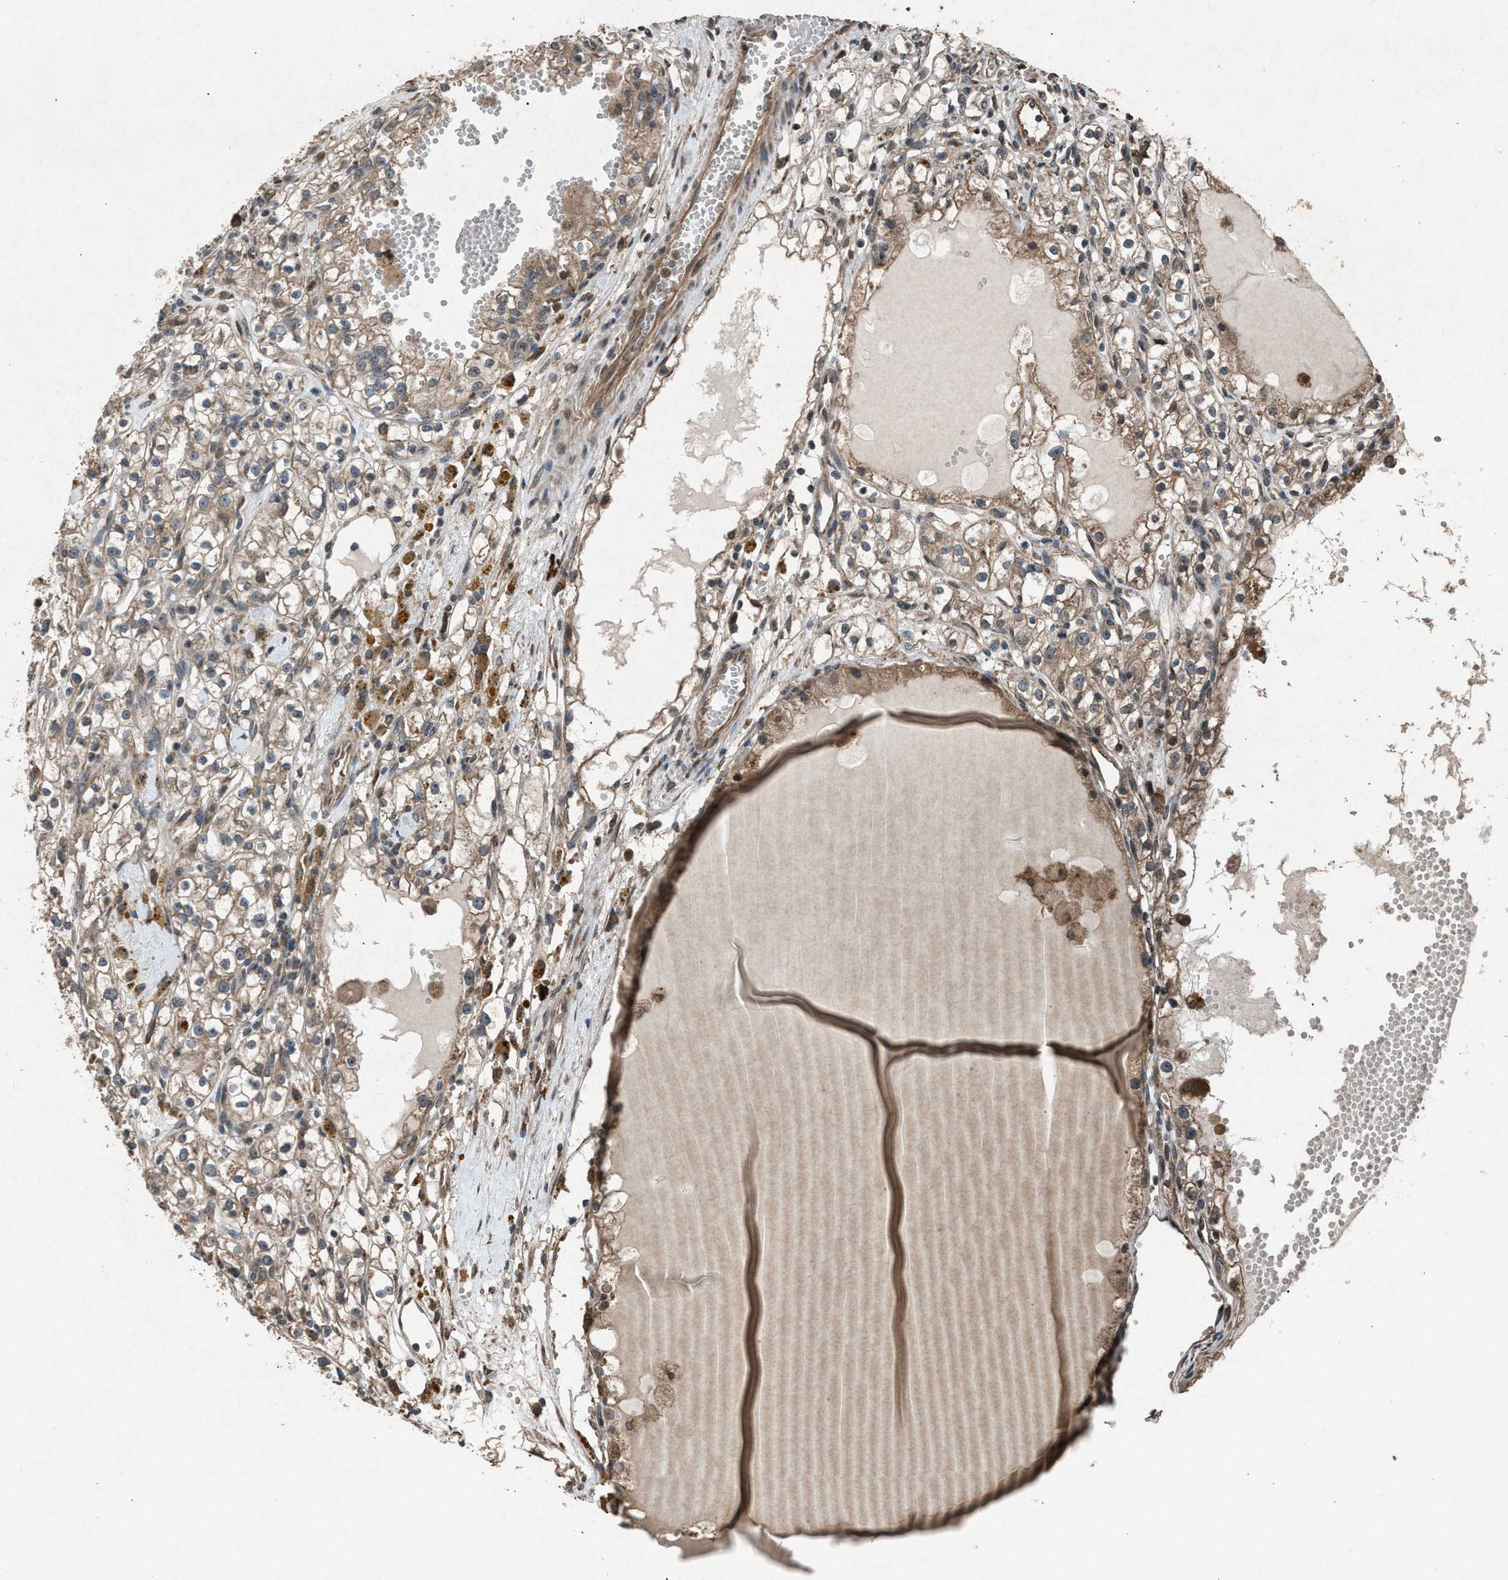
{"staining": {"intensity": "weak", "quantity": ">75%", "location": "cytoplasmic/membranous"}, "tissue": "renal cancer", "cell_type": "Tumor cells", "image_type": "cancer", "snomed": [{"axis": "morphology", "description": "Adenocarcinoma, NOS"}, {"axis": "topography", "description": "Kidney"}], "caption": "Human renal cancer stained for a protein (brown) shows weak cytoplasmic/membranous positive expression in about >75% of tumor cells.", "gene": "CALR", "patient": {"sex": "male", "age": 56}}